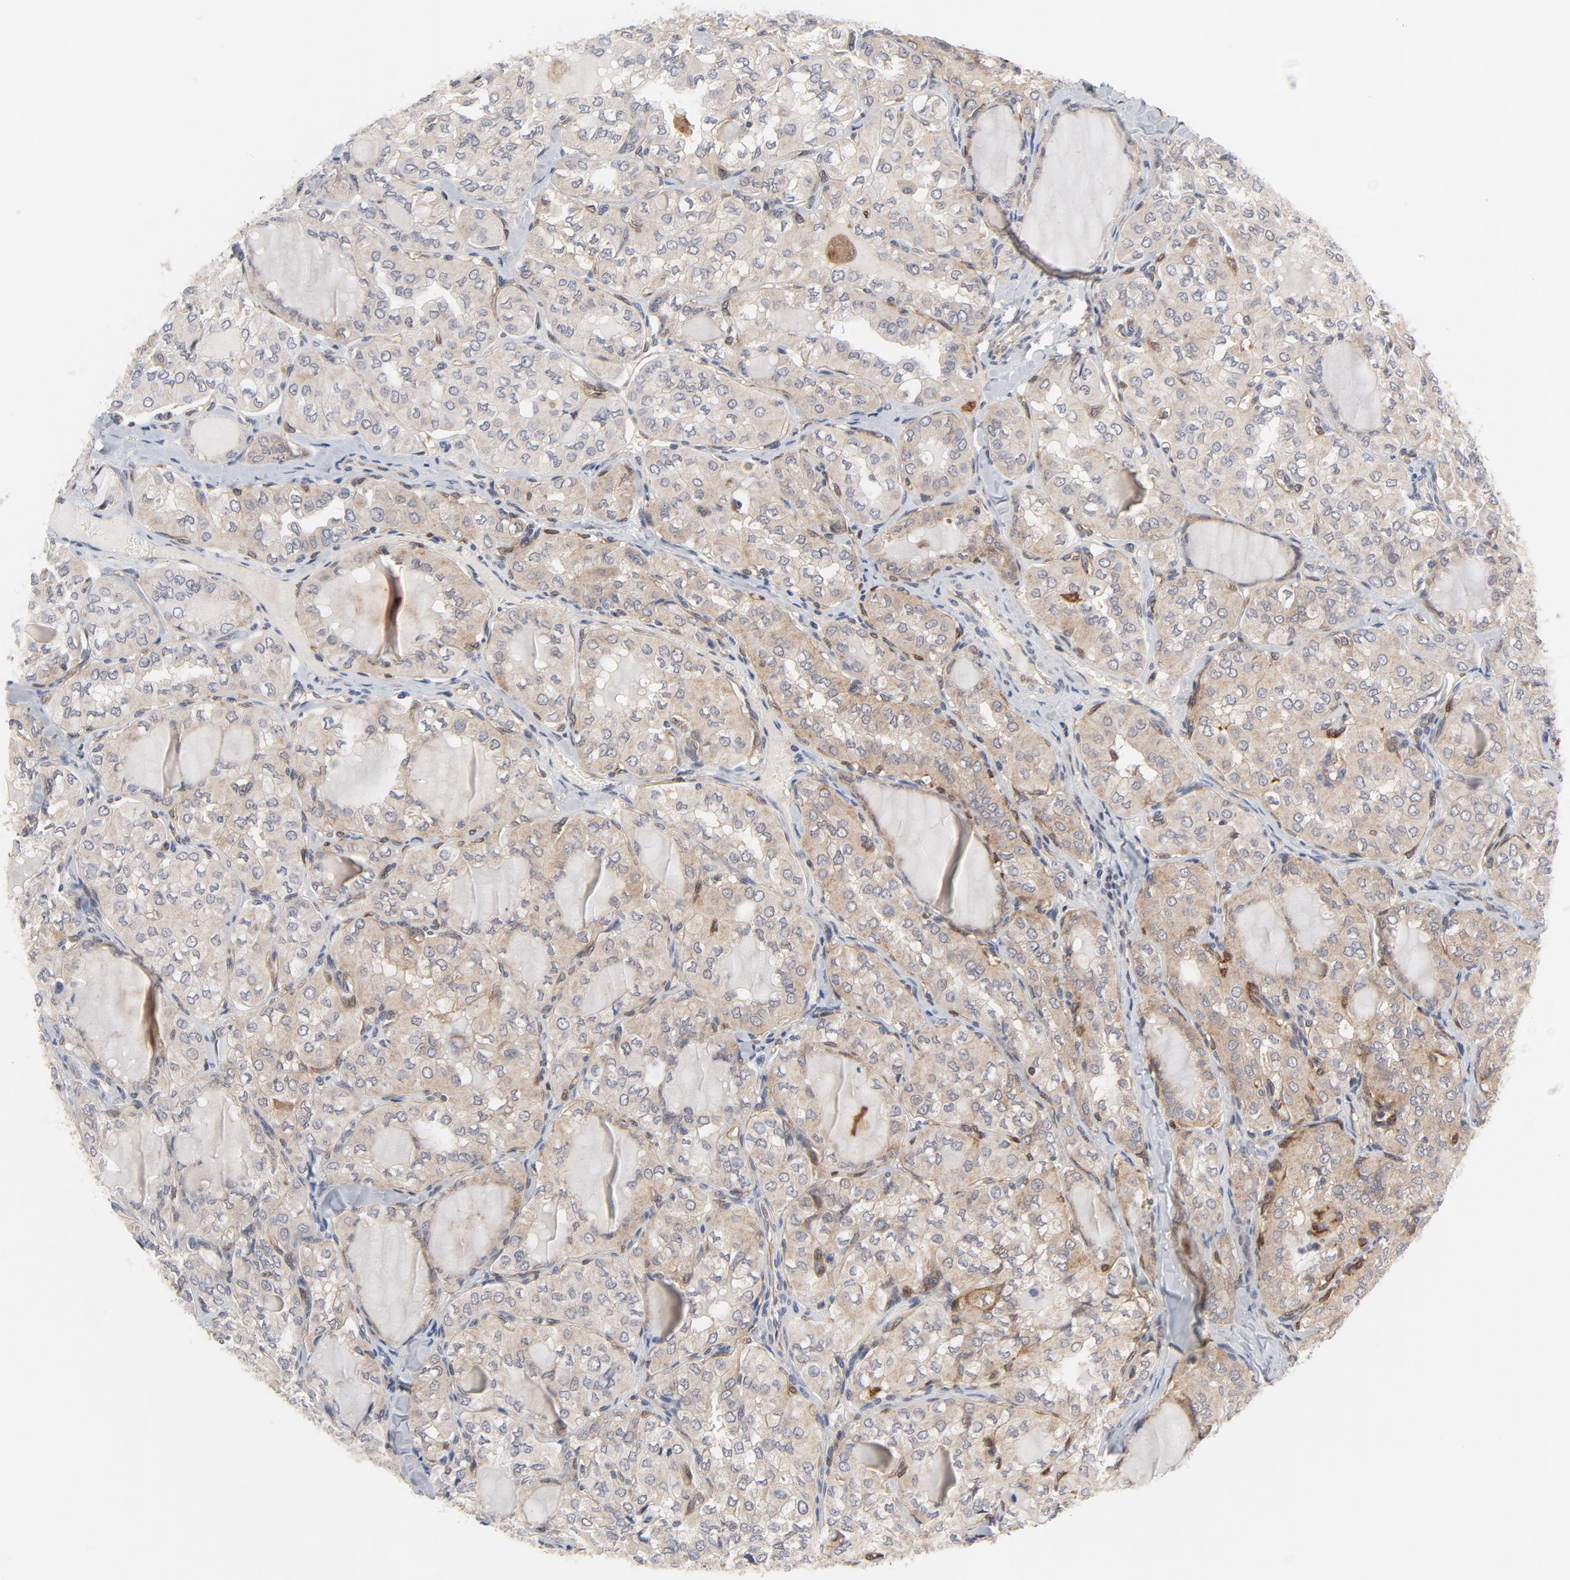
{"staining": {"intensity": "weak", "quantity": ">75%", "location": "cytoplasmic/membranous"}, "tissue": "thyroid cancer", "cell_type": "Tumor cells", "image_type": "cancer", "snomed": [{"axis": "morphology", "description": "Papillary adenocarcinoma, NOS"}, {"axis": "topography", "description": "Thyroid gland"}], "caption": "Protein expression analysis of human thyroid cancer reveals weak cytoplasmic/membranous expression in approximately >75% of tumor cells.", "gene": "RAPGEF4", "patient": {"sex": "male", "age": 20}}